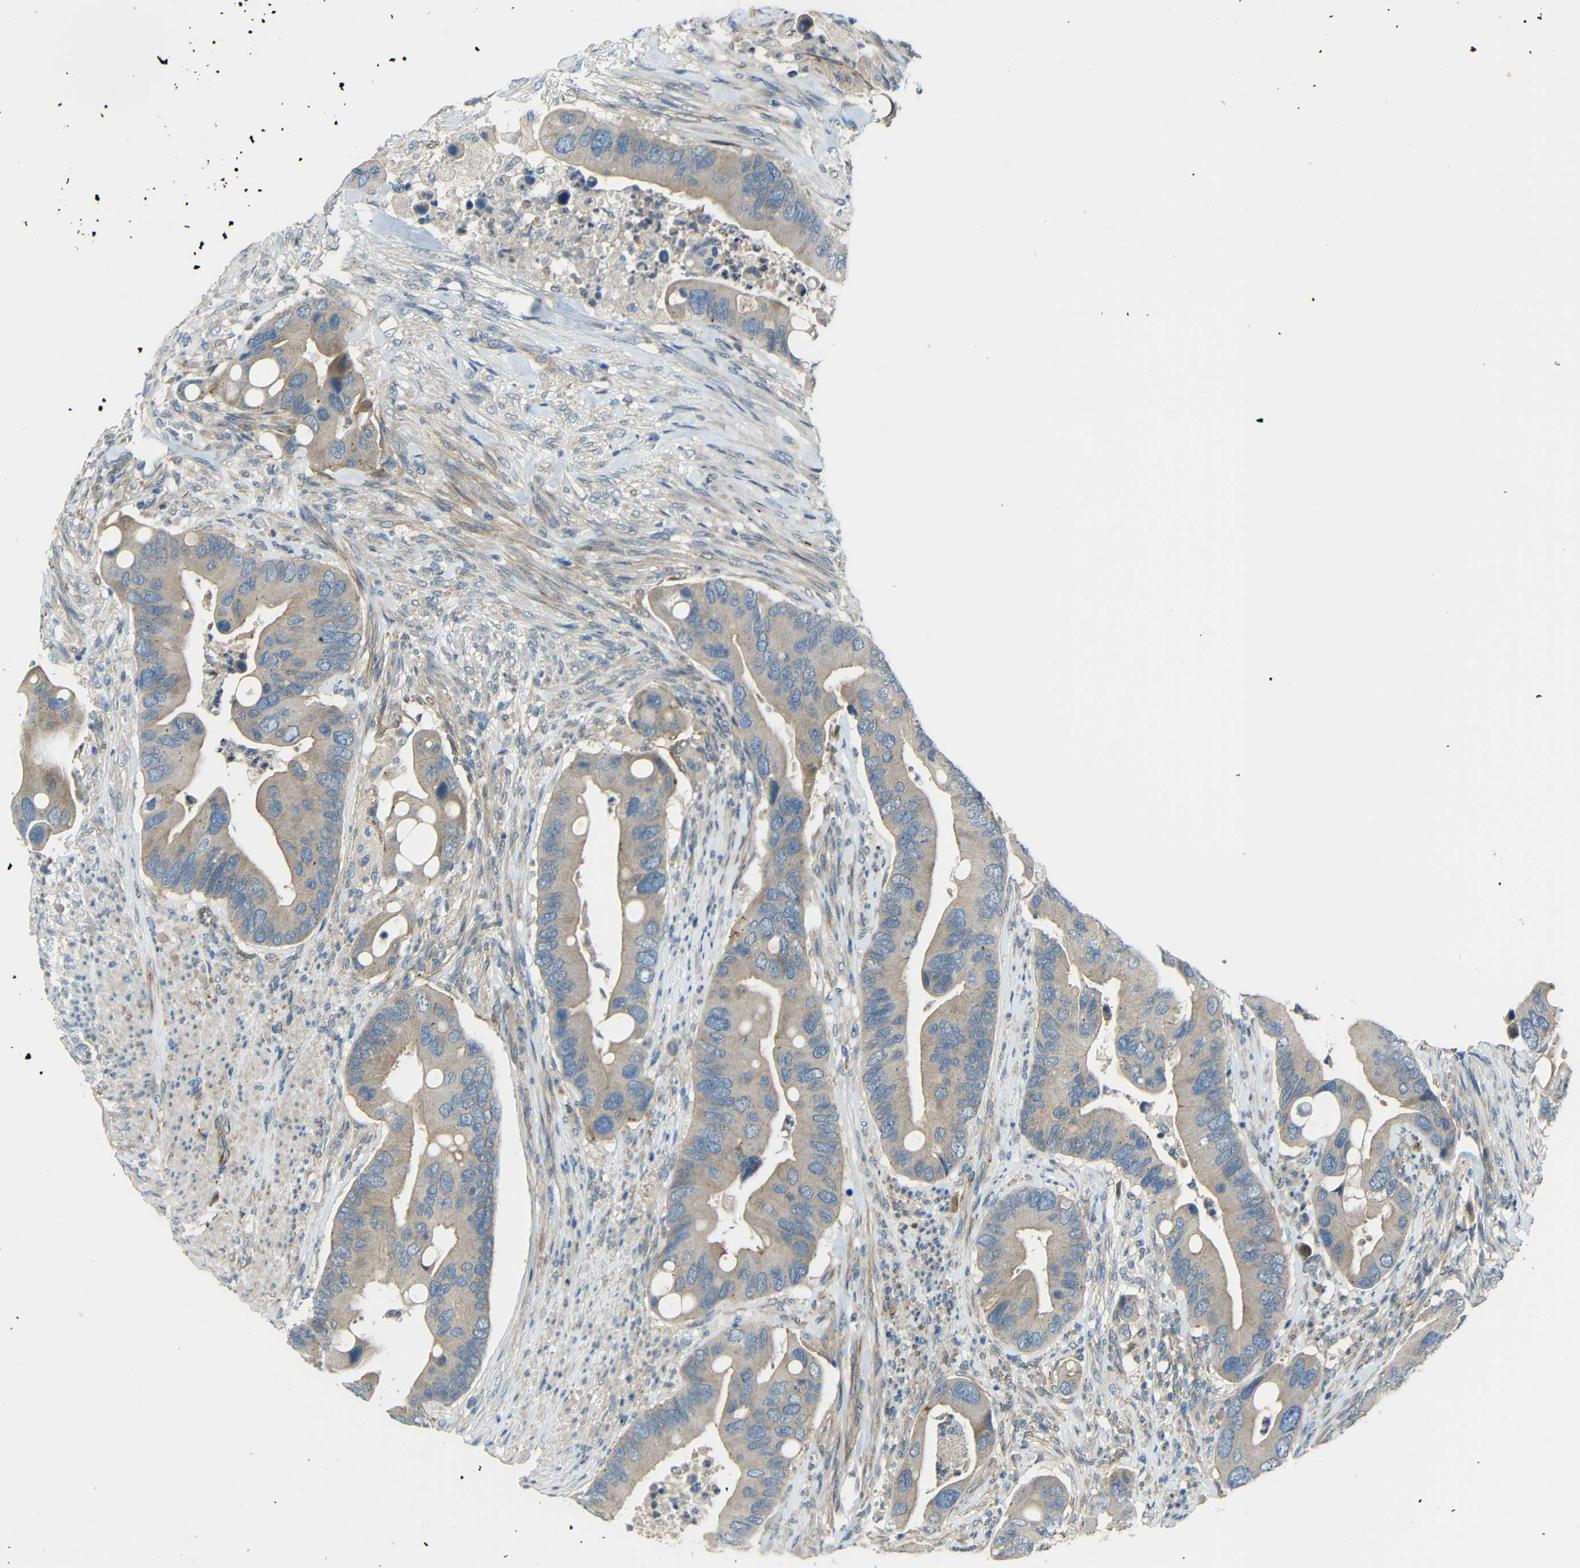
{"staining": {"intensity": "weak", "quantity": ">75%", "location": "cytoplasmic/membranous"}, "tissue": "colorectal cancer", "cell_type": "Tumor cells", "image_type": "cancer", "snomed": [{"axis": "morphology", "description": "Adenocarcinoma, NOS"}, {"axis": "topography", "description": "Rectum"}], "caption": "A histopathology image of adenocarcinoma (colorectal) stained for a protein demonstrates weak cytoplasmic/membranous brown staining in tumor cells.", "gene": "DCLK1", "patient": {"sex": "female", "age": 57}}